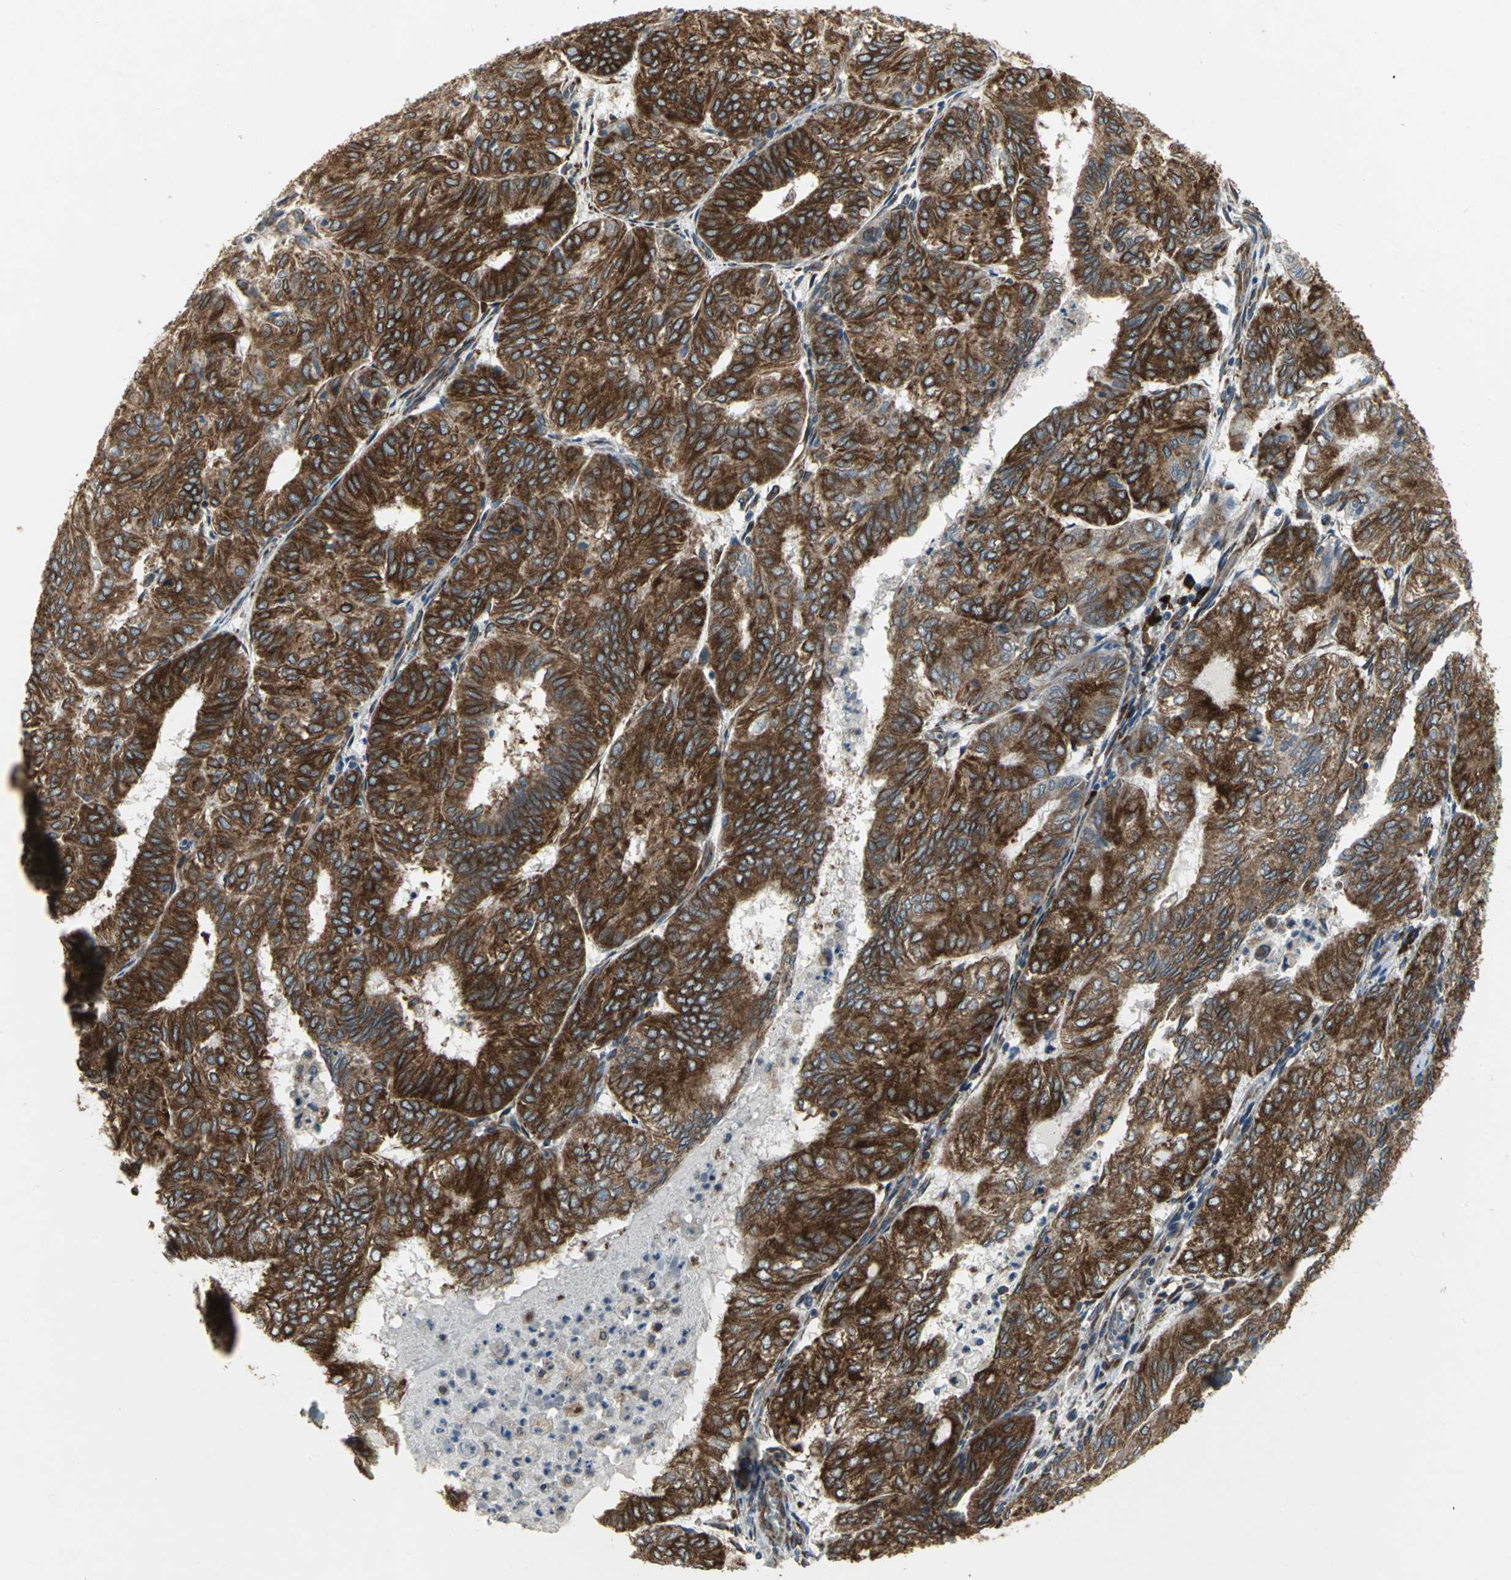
{"staining": {"intensity": "strong", "quantity": ">75%", "location": "cytoplasmic/membranous"}, "tissue": "endometrial cancer", "cell_type": "Tumor cells", "image_type": "cancer", "snomed": [{"axis": "morphology", "description": "Adenocarcinoma, NOS"}, {"axis": "topography", "description": "Uterus"}], "caption": "Immunohistochemical staining of human adenocarcinoma (endometrial) reveals strong cytoplasmic/membranous protein expression in approximately >75% of tumor cells.", "gene": "SYVN1", "patient": {"sex": "female", "age": 60}}